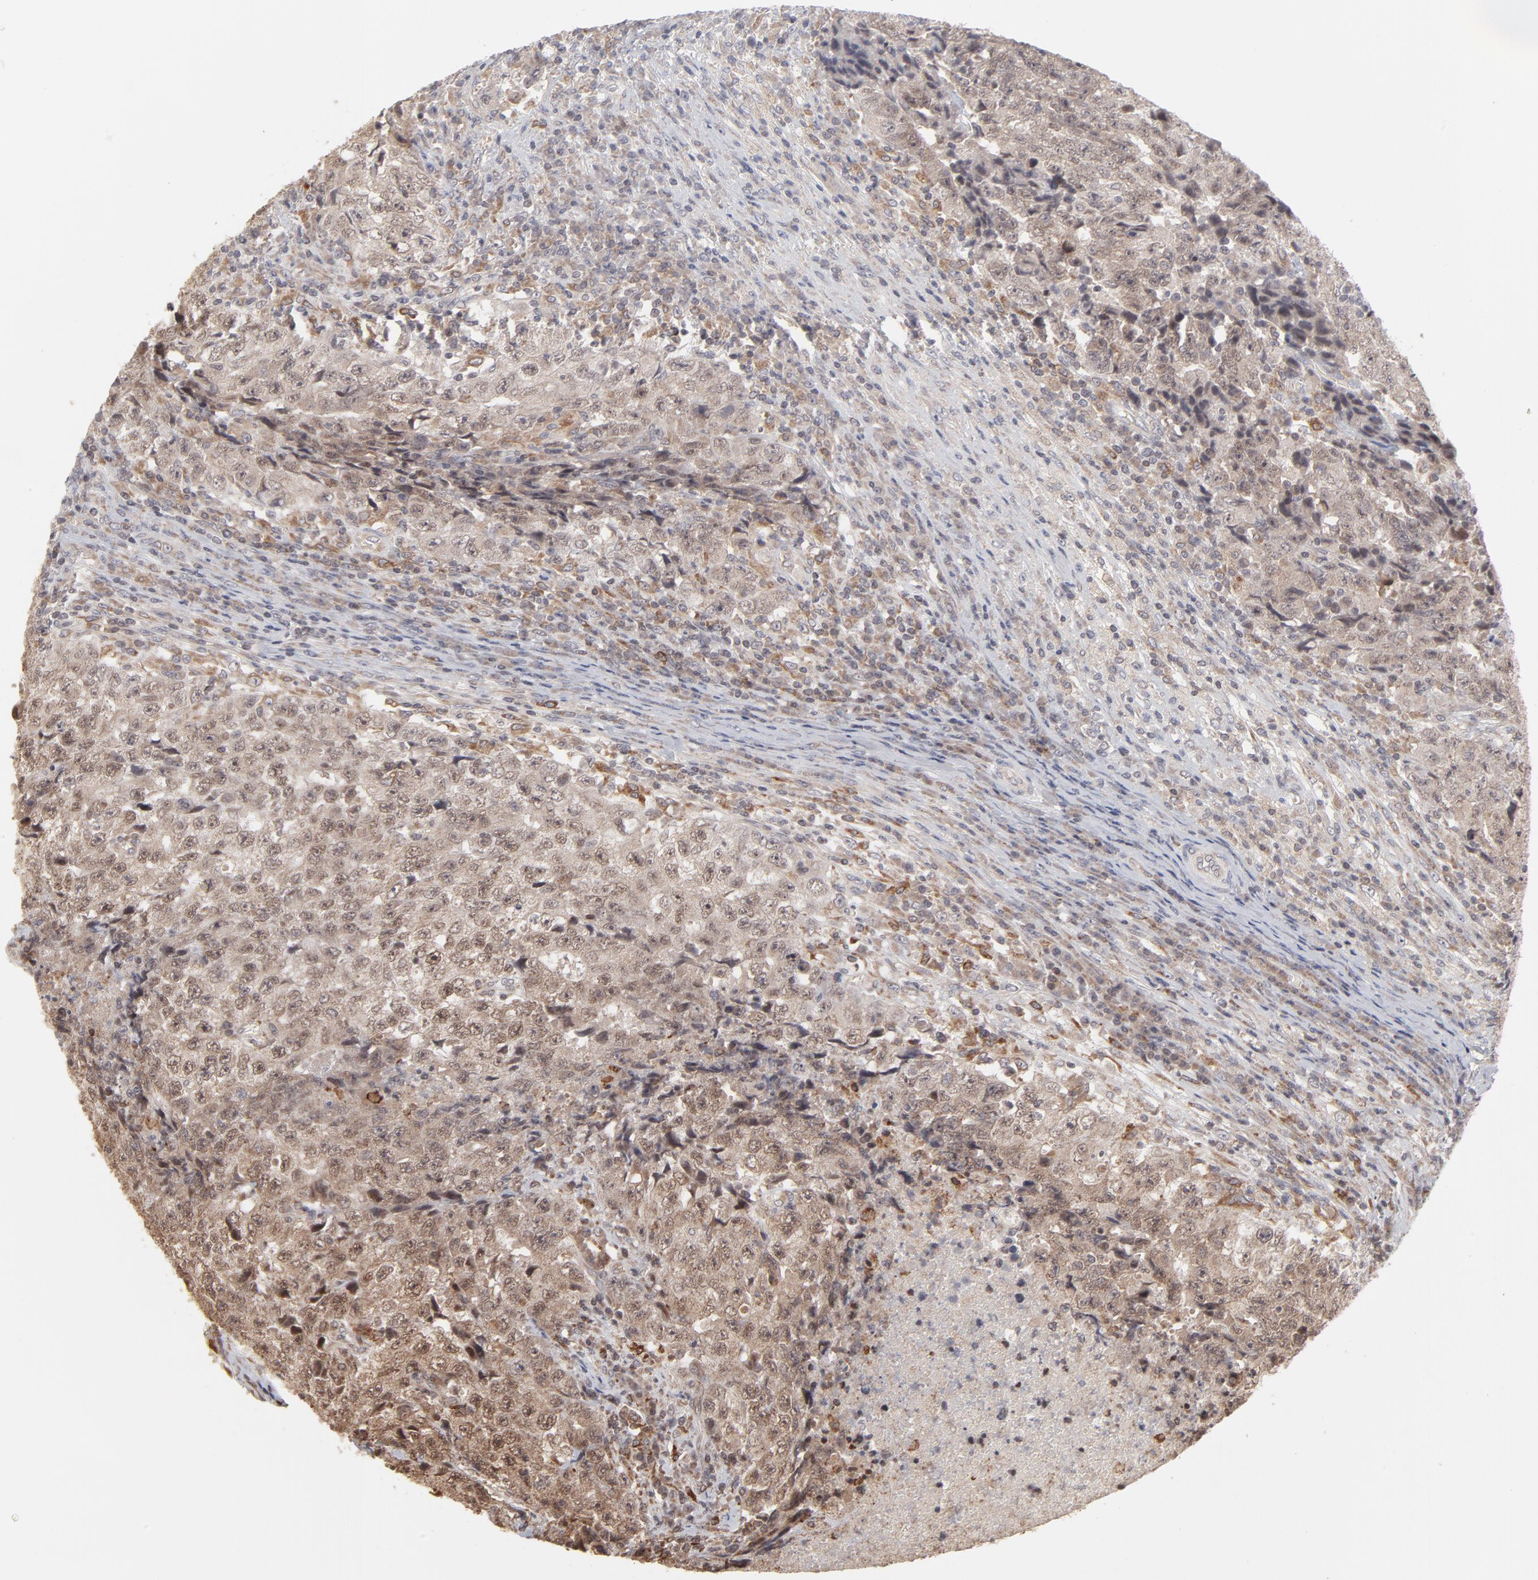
{"staining": {"intensity": "moderate", "quantity": ">75%", "location": "cytoplasmic/membranous,nuclear"}, "tissue": "testis cancer", "cell_type": "Tumor cells", "image_type": "cancer", "snomed": [{"axis": "morphology", "description": "Necrosis, NOS"}, {"axis": "morphology", "description": "Carcinoma, Embryonal, NOS"}, {"axis": "topography", "description": "Testis"}], "caption": "This histopathology image displays immunohistochemistry staining of human testis cancer (embryonal carcinoma), with medium moderate cytoplasmic/membranous and nuclear expression in about >75% of tumor cells.", "gene": "ARIH1", "patient": {"sex": "male", "age": 19}}